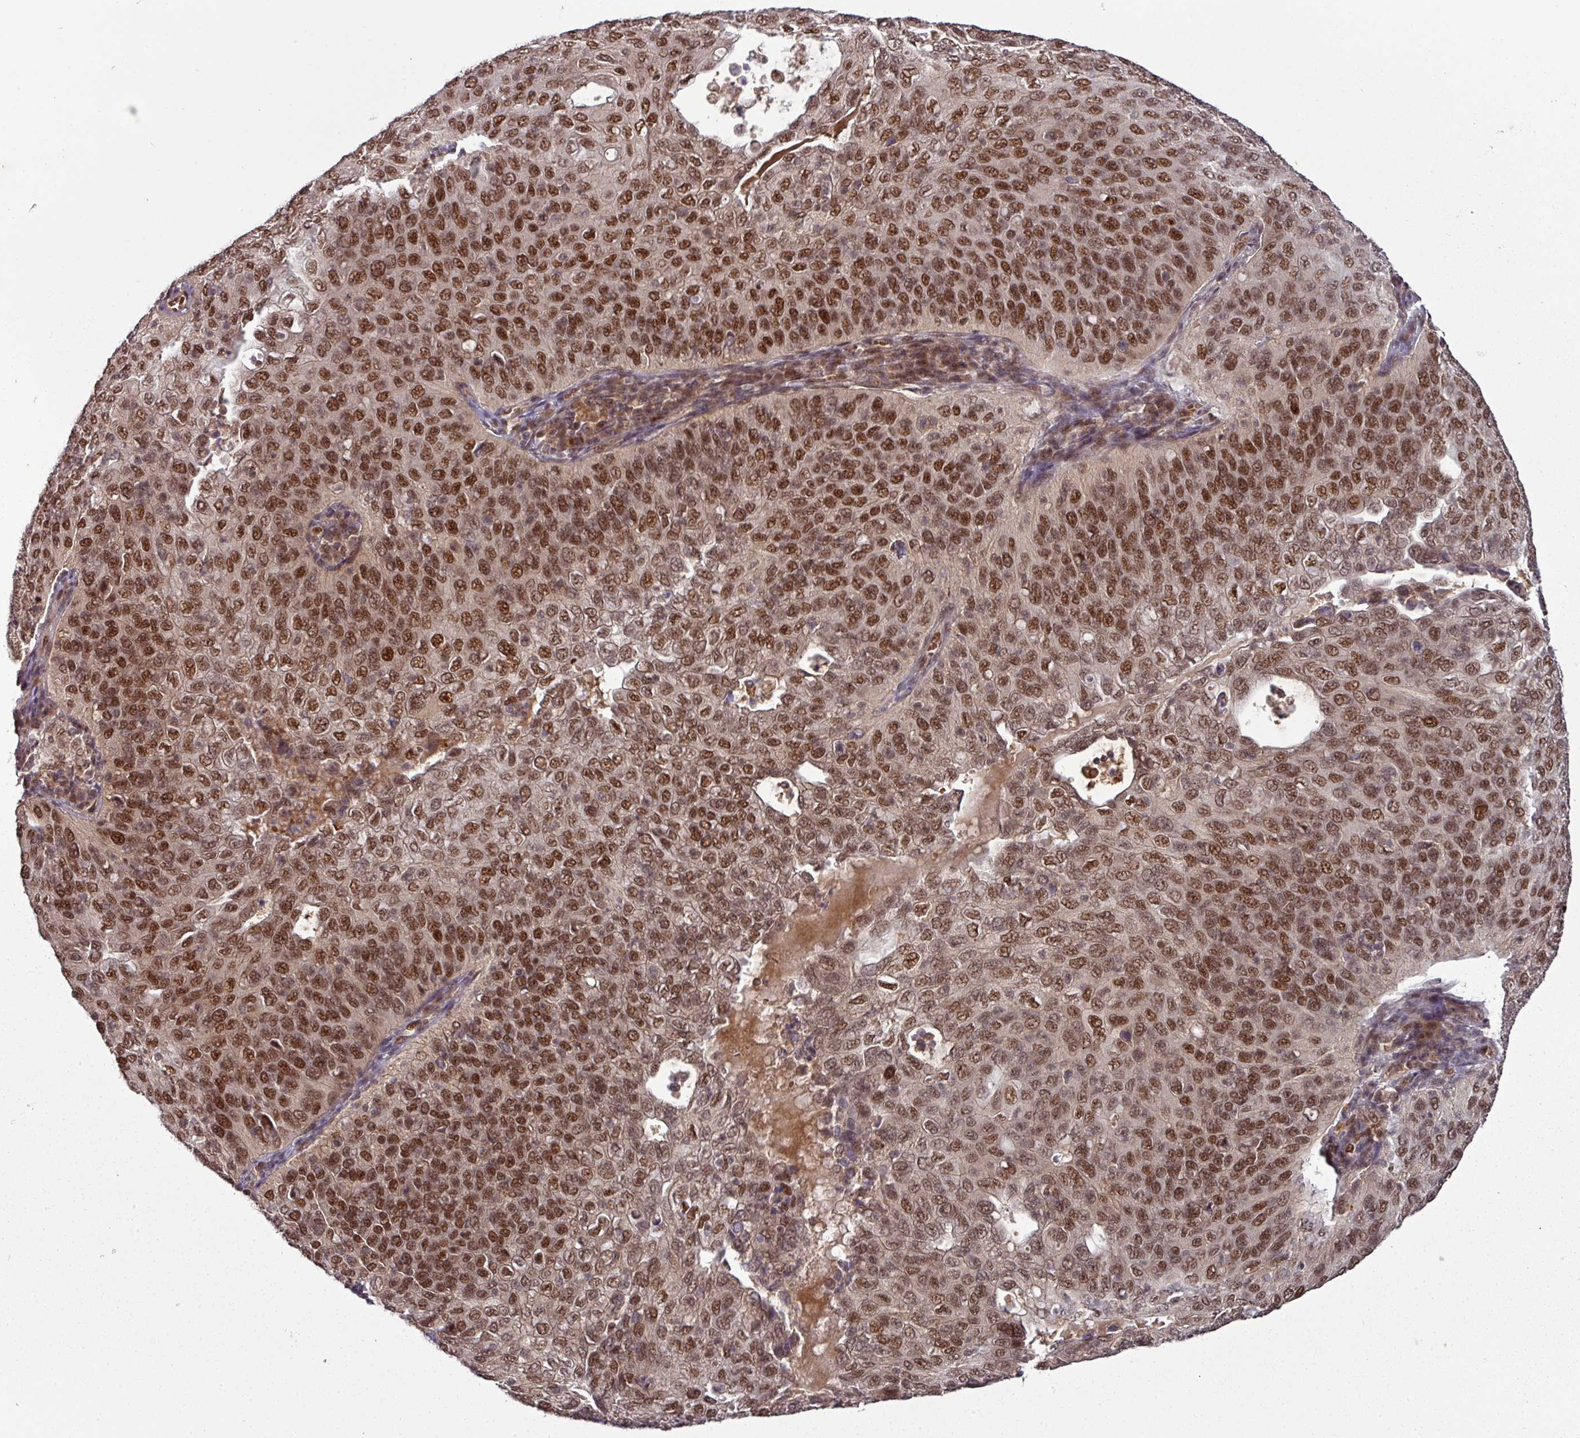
{"staining": {"intensity": "strong", "quantity": ">75%", "location": "nuclear"}, "tissue": "cervical cancer", "cell_type": "Tumor cells", "image_type": "cancer", "snomed": [{"axis": "morphology", "description": "Squamous cell carcinoma, NOS"}, {"axis": "topography", "description": "Cervix"}], "caption": "Squamous cell carcinoma (cervical) stained with a protein marker reveals strong staining in tumor cells.", "gene": "CIC", "patient": {"sex": "female", "age": 36}}